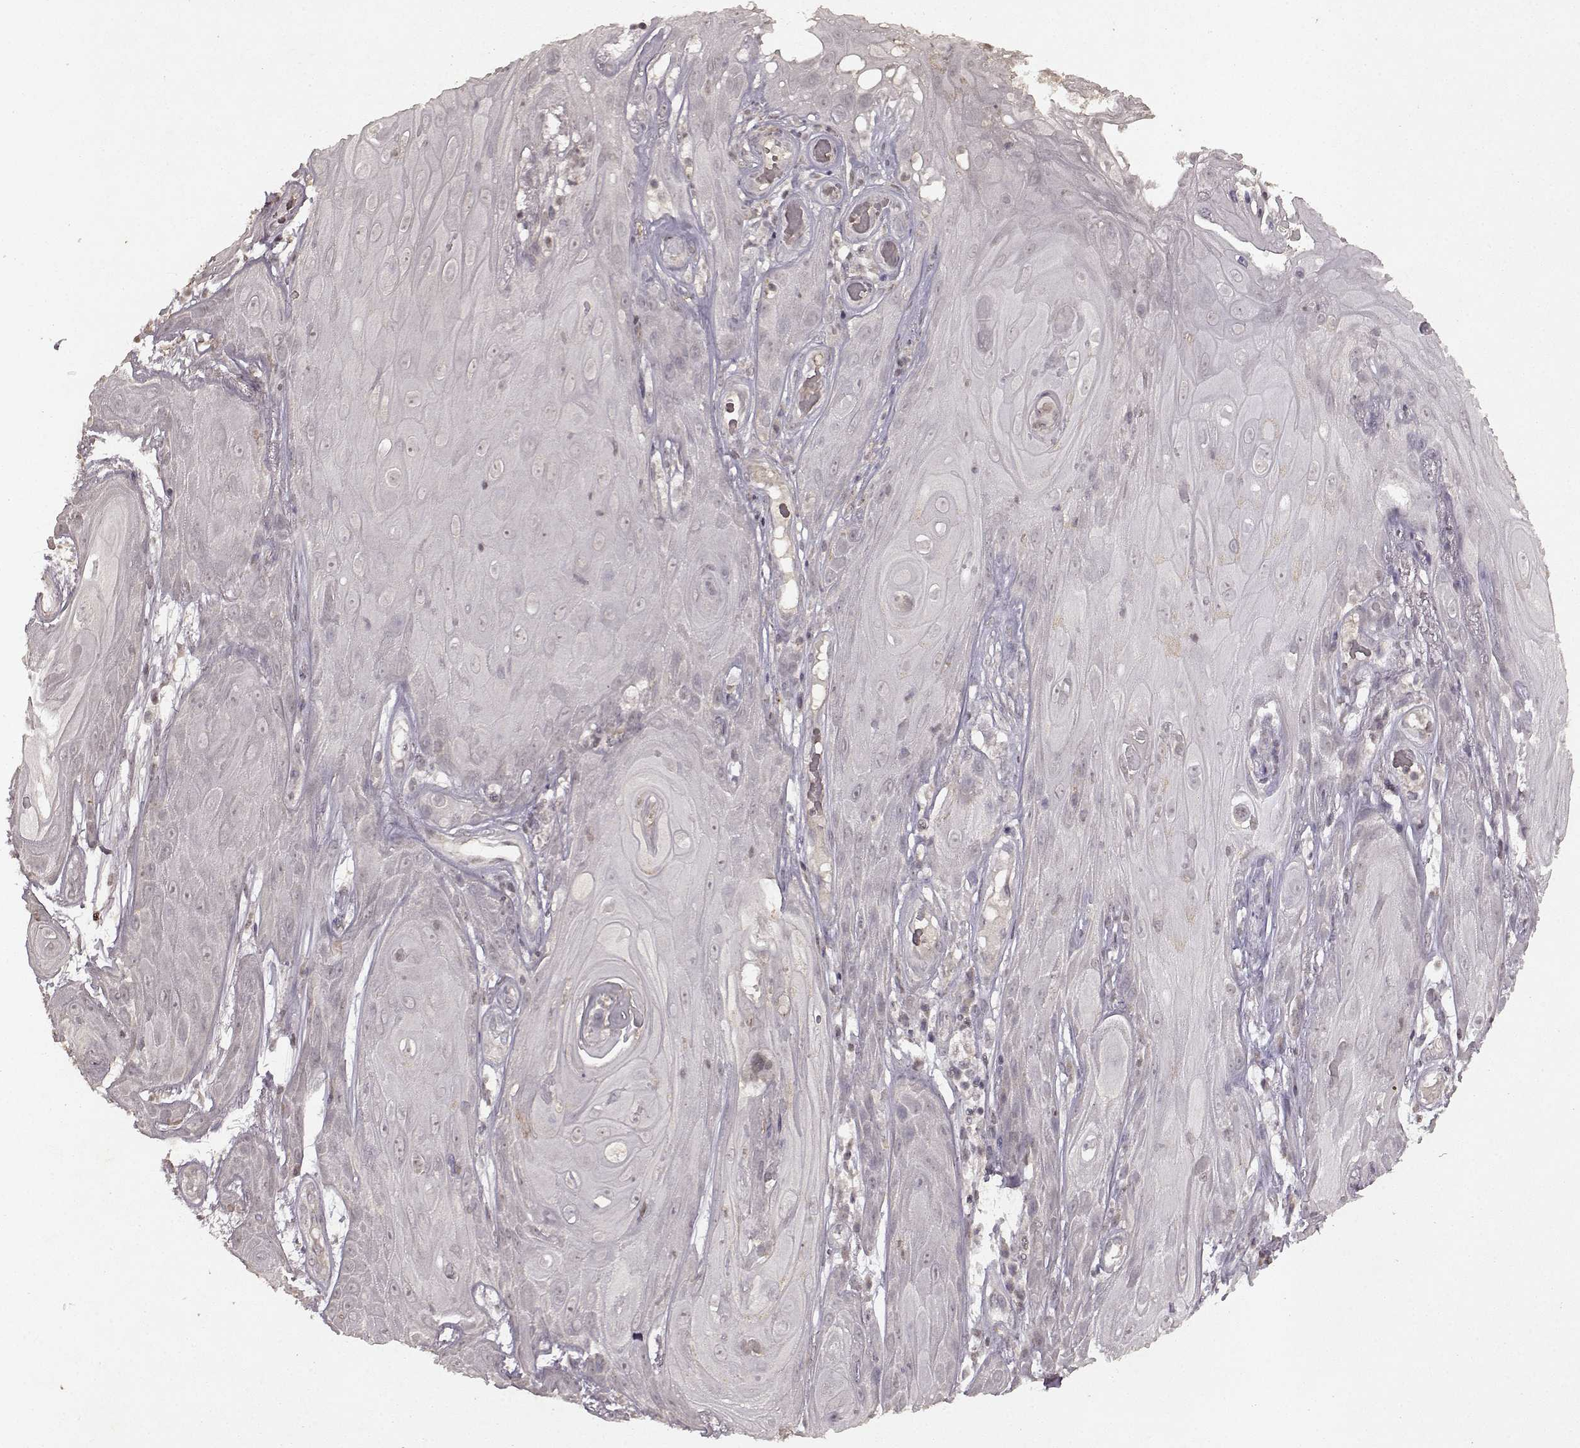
{"staining": {"intensity": "negative", "quantity": "none", "location": "none"}, "tissue": "skin cancer", "cell_type": "Tumor cells", "image_type": "cancer", "snomed": [{"axis": "morphology", "description": "Squamous cell carcinoma, NOS"}, {"axis": "topography", "description": "Skin"}], "caption": "IHC histopathology image of human skin cancer stained for a protein (brown), which exhibits no positivity in tumor cells. (DAB immunohistochemistry, high magnification).", "gene": "LHB", "patient": {"sex": "male", "age": 62}}